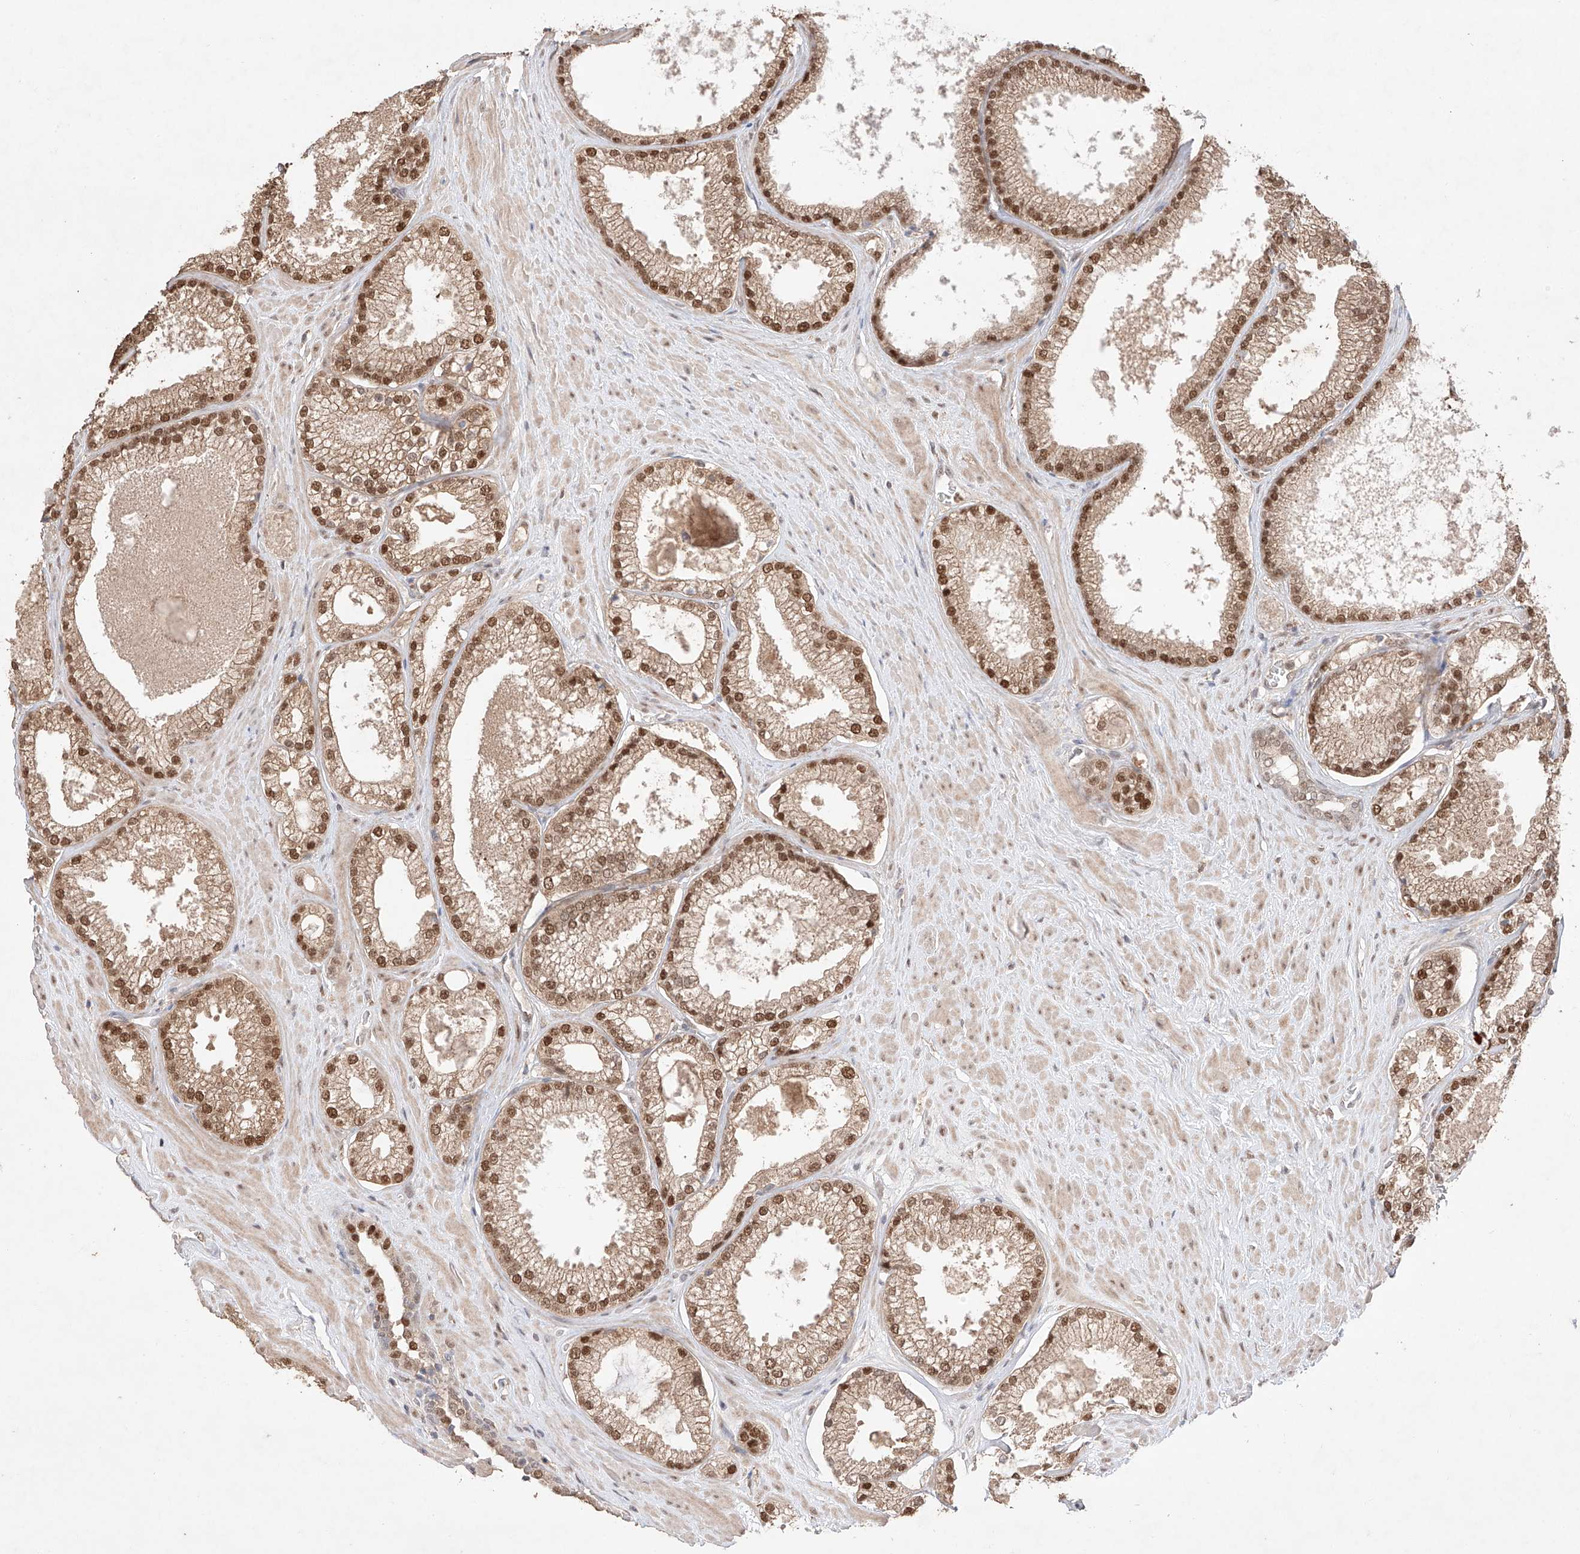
{"staining": {"intensity": "moderate", "quantity": ">75%", "location": "nuclear"}, "tissue": "prostate cancer", "cell_type": "Tumor cells", "image_type": "cancer", "snomed": [{"axis": "morphology", "description": "Adenocarcinoma, Low grade"}, {"axis": "topography", "description": "Prostate"}], "caption": "Brown immunohistochemical staining in prostate cancer reveals moderate nuclear positivity in about >75% of tumor cells.", "gene": "APIP", "patient": {"sex": "male", "age": 62}}